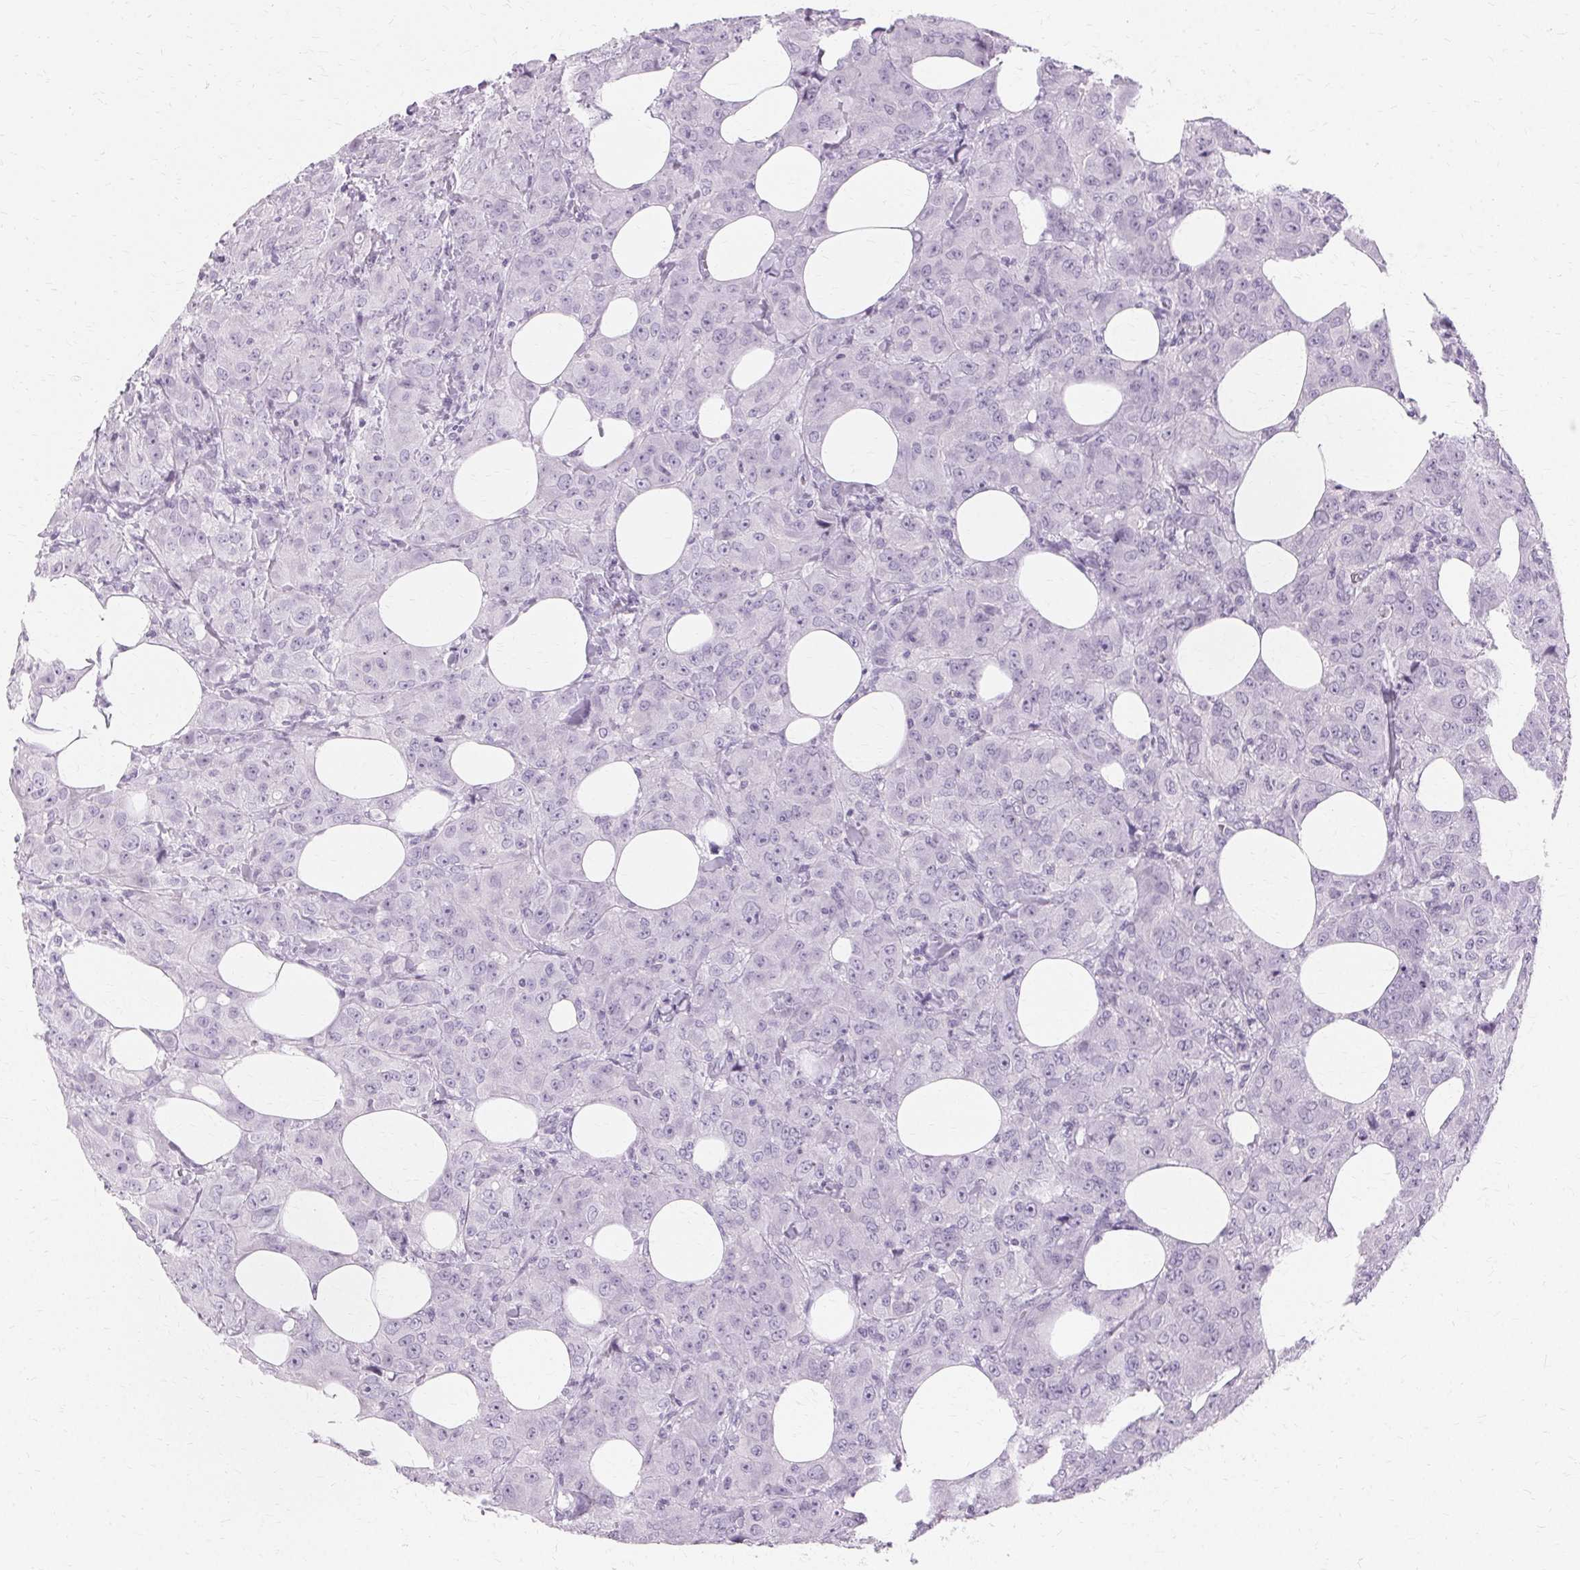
{"staining": {"intensity": "negative", "quantity": "none", "location": "none"}, "tissue": "breast cancer", "cell_type": "Tumor cells", "image_type": "cancer", "snomed": [{"axis": "morphology", "description": "Normal tissue, NOS"}, {"axis": "morphology", "description": "Duct carcinoma"}, {"axis": "topography", "description": "Breast"}], "caption": "DAB (3,3'-diaminobenzidine) immunohistochemical staining of invasive ductal carcinoma (breast) exhibits no significant positivity in tumor cells.", "gene": "KRT6C", "patient": {"sex": "female", "age": 43}}